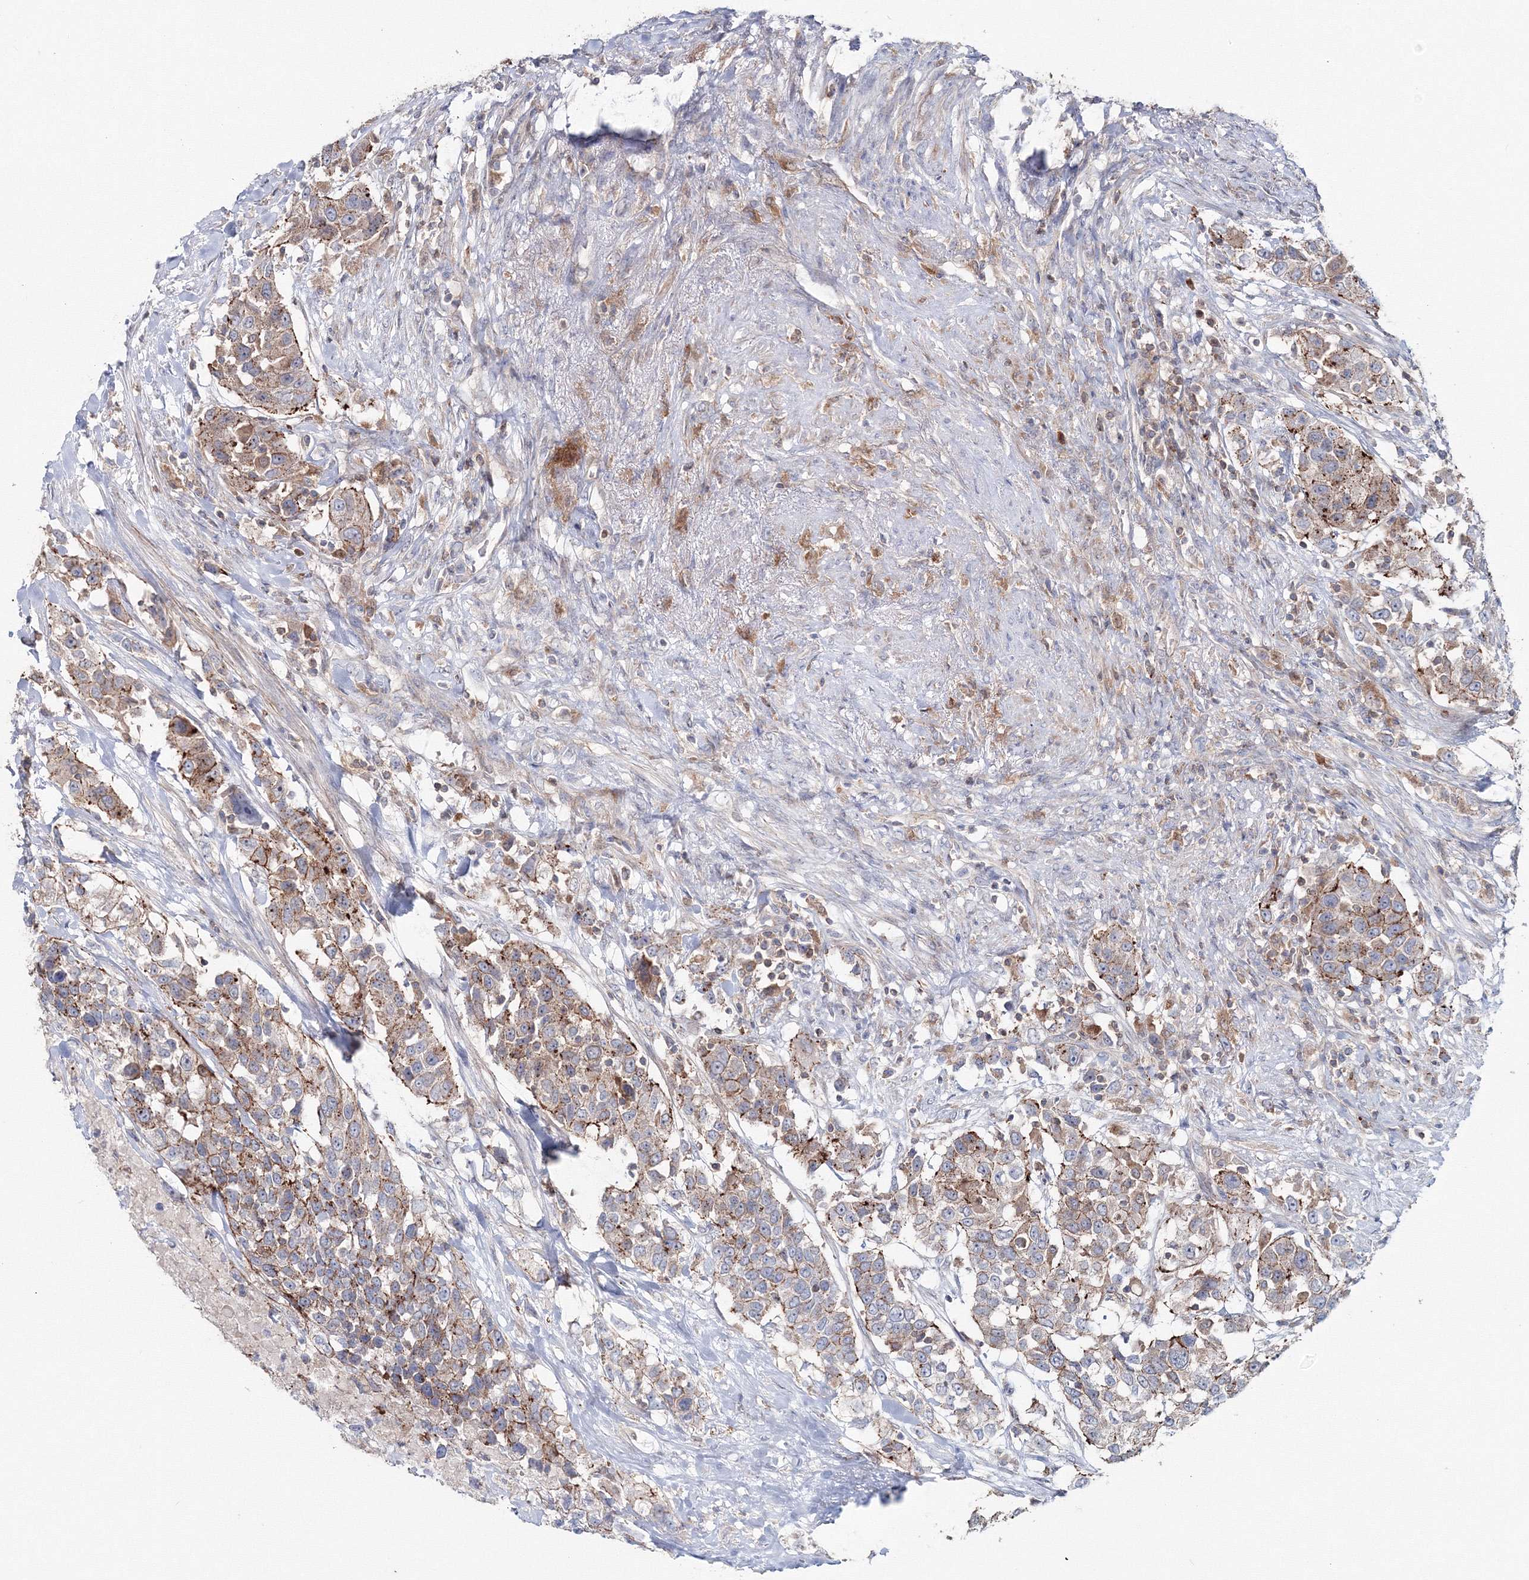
{"staining": {"intensity": "moderate", "quantity": ">75%", "location": "cytoplasmic/membranous"}, "tissue": "urothelial cancer", "cell_type": "Tumor cells", "image_type": "cancer", "snomed": [{"axis": "morphology", "description": "Urothelial carcinoma, High grade"}, {"axis": "topography", "description": "Urinary bladder"}], "caption": "An image showing moderate cytoplasmic/membranous positivity in approximately >75% of tumor cells in urothelial cancer, as visualized by brown immunohistochemical staining.", "gene": "GGA2", "patient": {"sex": "female", "age": 80}}